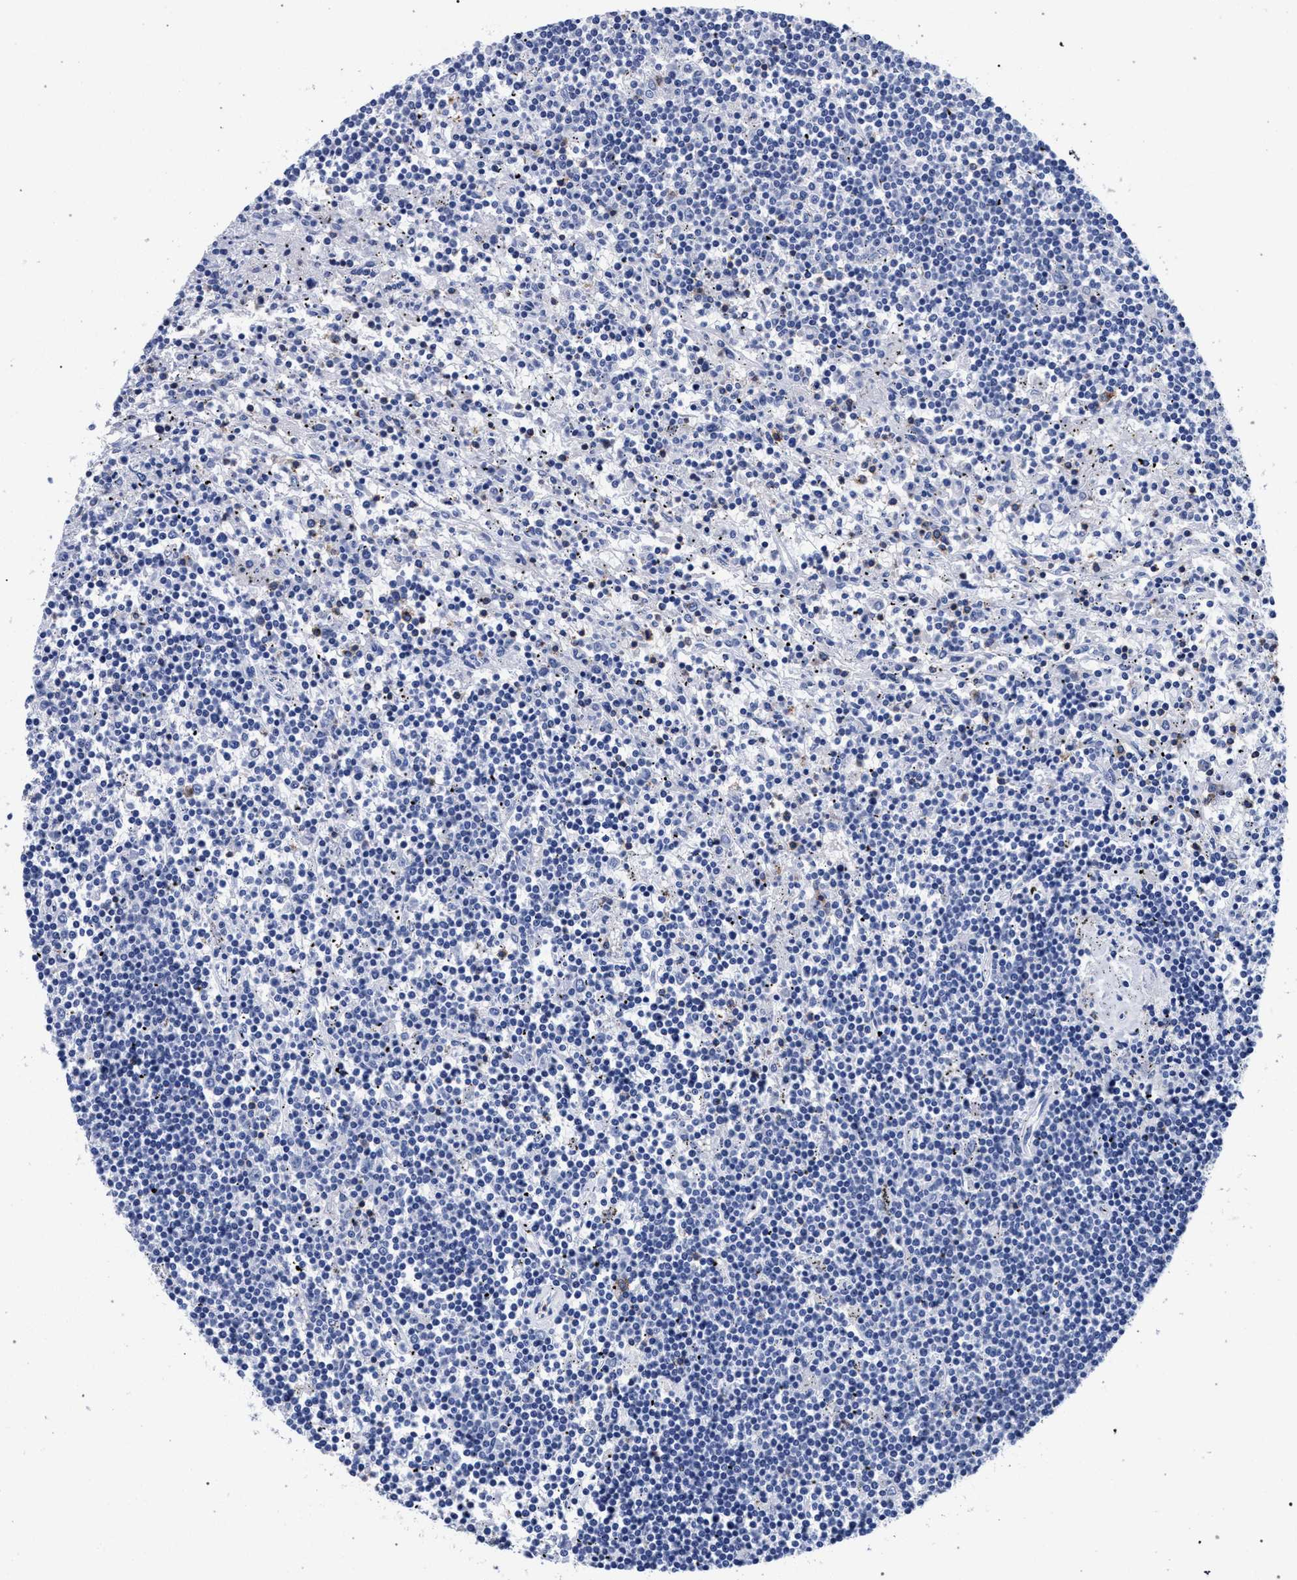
{"staining": {"intensity": "negative", "quantity": "none", "location": "none"}, "tissue": "lymphoma", "cell_type": "Tumor cells", "image_type": "cancer", "snomed": [{"axis": "morphology", "description": "Malignant lymphoma, non-Hodgkin's type, Low grade"}, {"axis": "topography", "description": "Spleen"}], "caption": "IHC photomicrograph of neoplastic tissue: human low-grade malignant lymphoma, non-Hodgkin's type stained with DAB (3,3'-diaminobenzidine) reveals no significant protein positivity in tumor cells.", "gene": "KLRK1", "patient": {"sex": "male", "age": 76}}